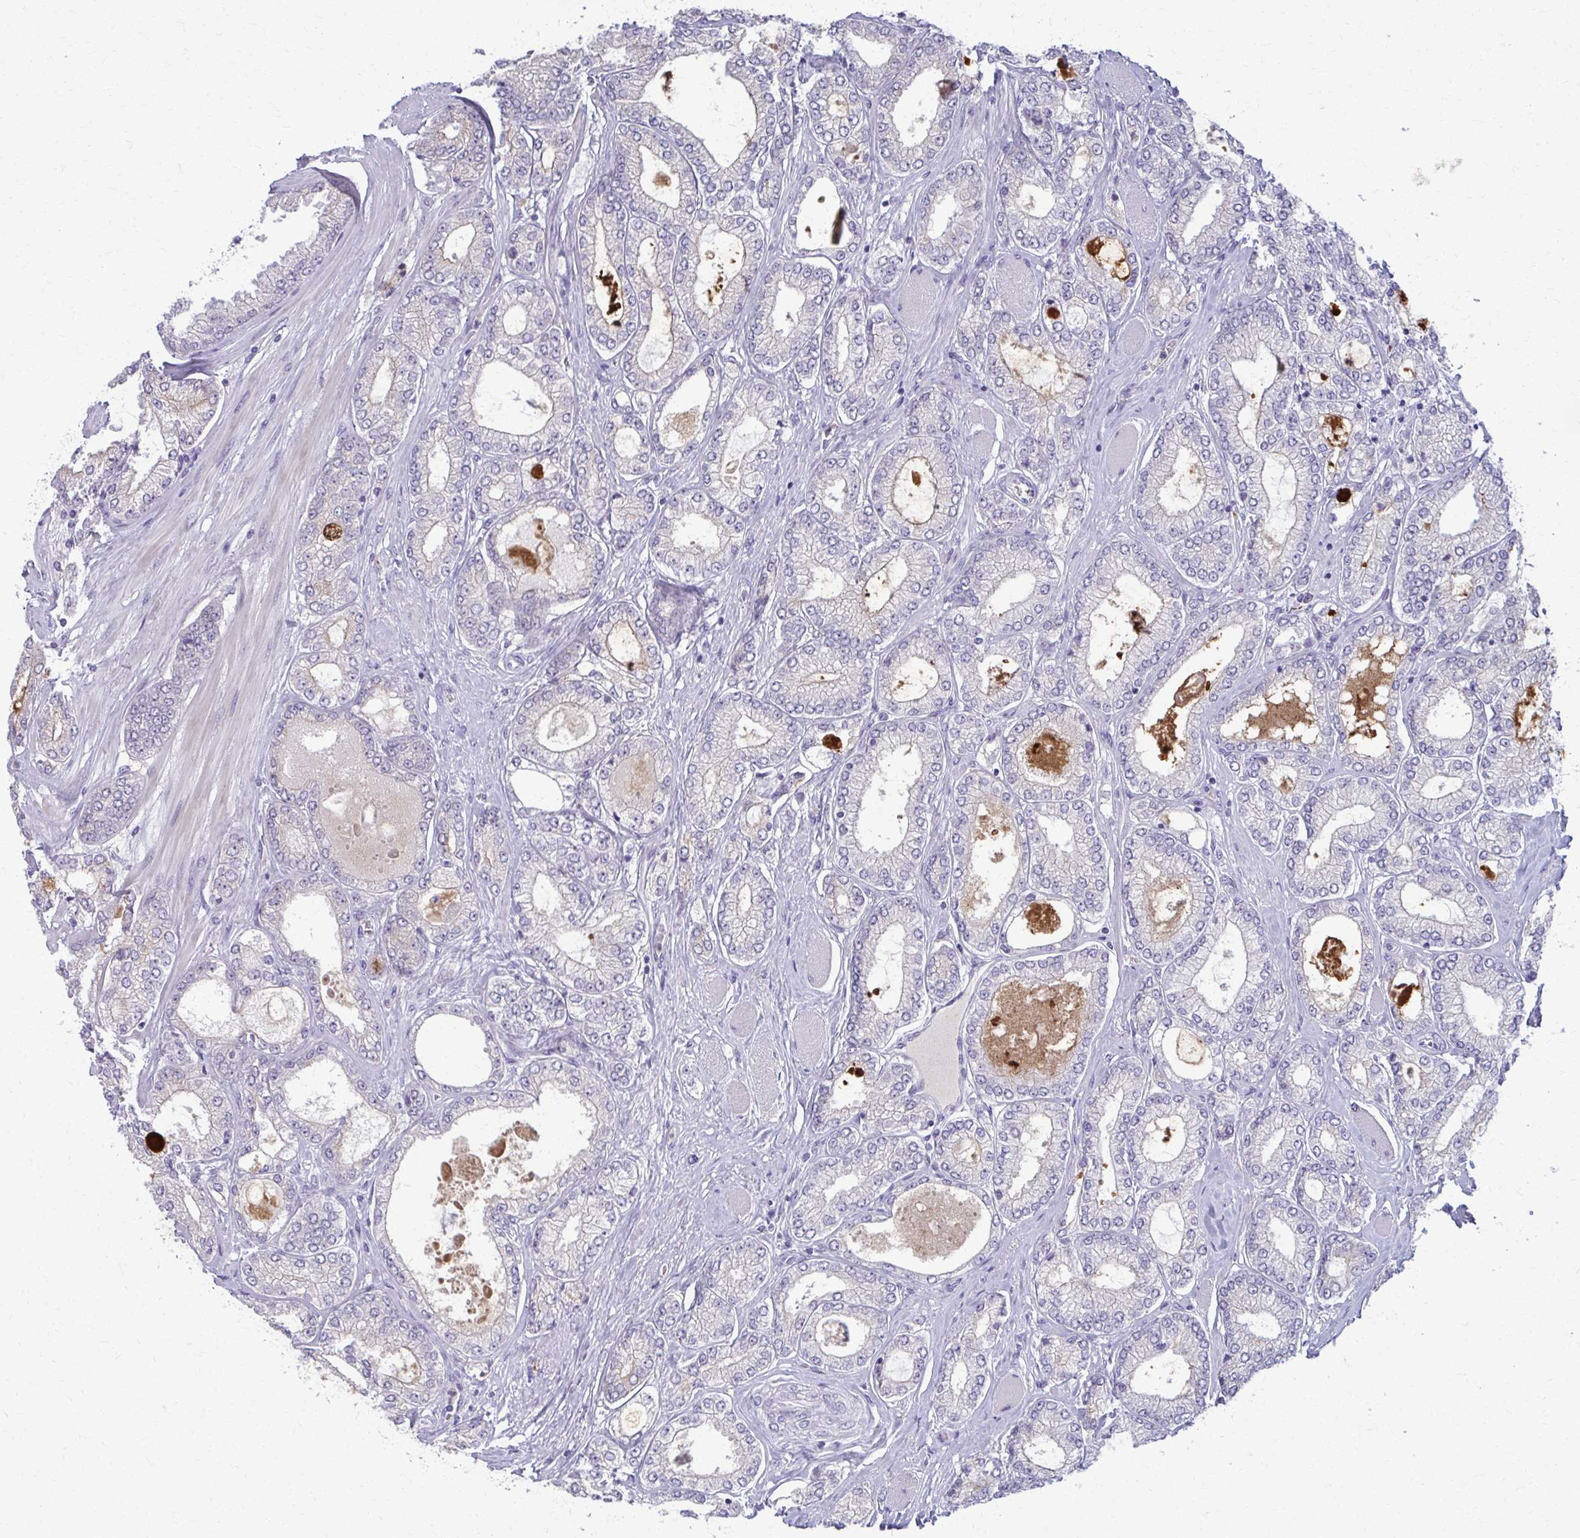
{"staining": {"intensity": "negative", "quantity": "none", "location": "none"}, "tissue": "prostate cancer", "cell_type": "Tumor cells", "image_type": "cancer", "snomed": [{"axis": "morphology", "description": "Adenocarcinoma, High grade"}, {"axis": "topography", "description": "Prostate"}], "caption": "Immunohistochemical staining of prostate cancer (high-grade adenocarcinoma) shows no significant positivity in tumor cells. The staining was performed using DAB (3,3'-diaminobenzidine) to visualize the protein expression in brown, while the nuclei were stained in blue with hematoxylin (Magnification: 20x).", "gene": "OR4M1", "patient": {"sex": "male", "age": 68}}